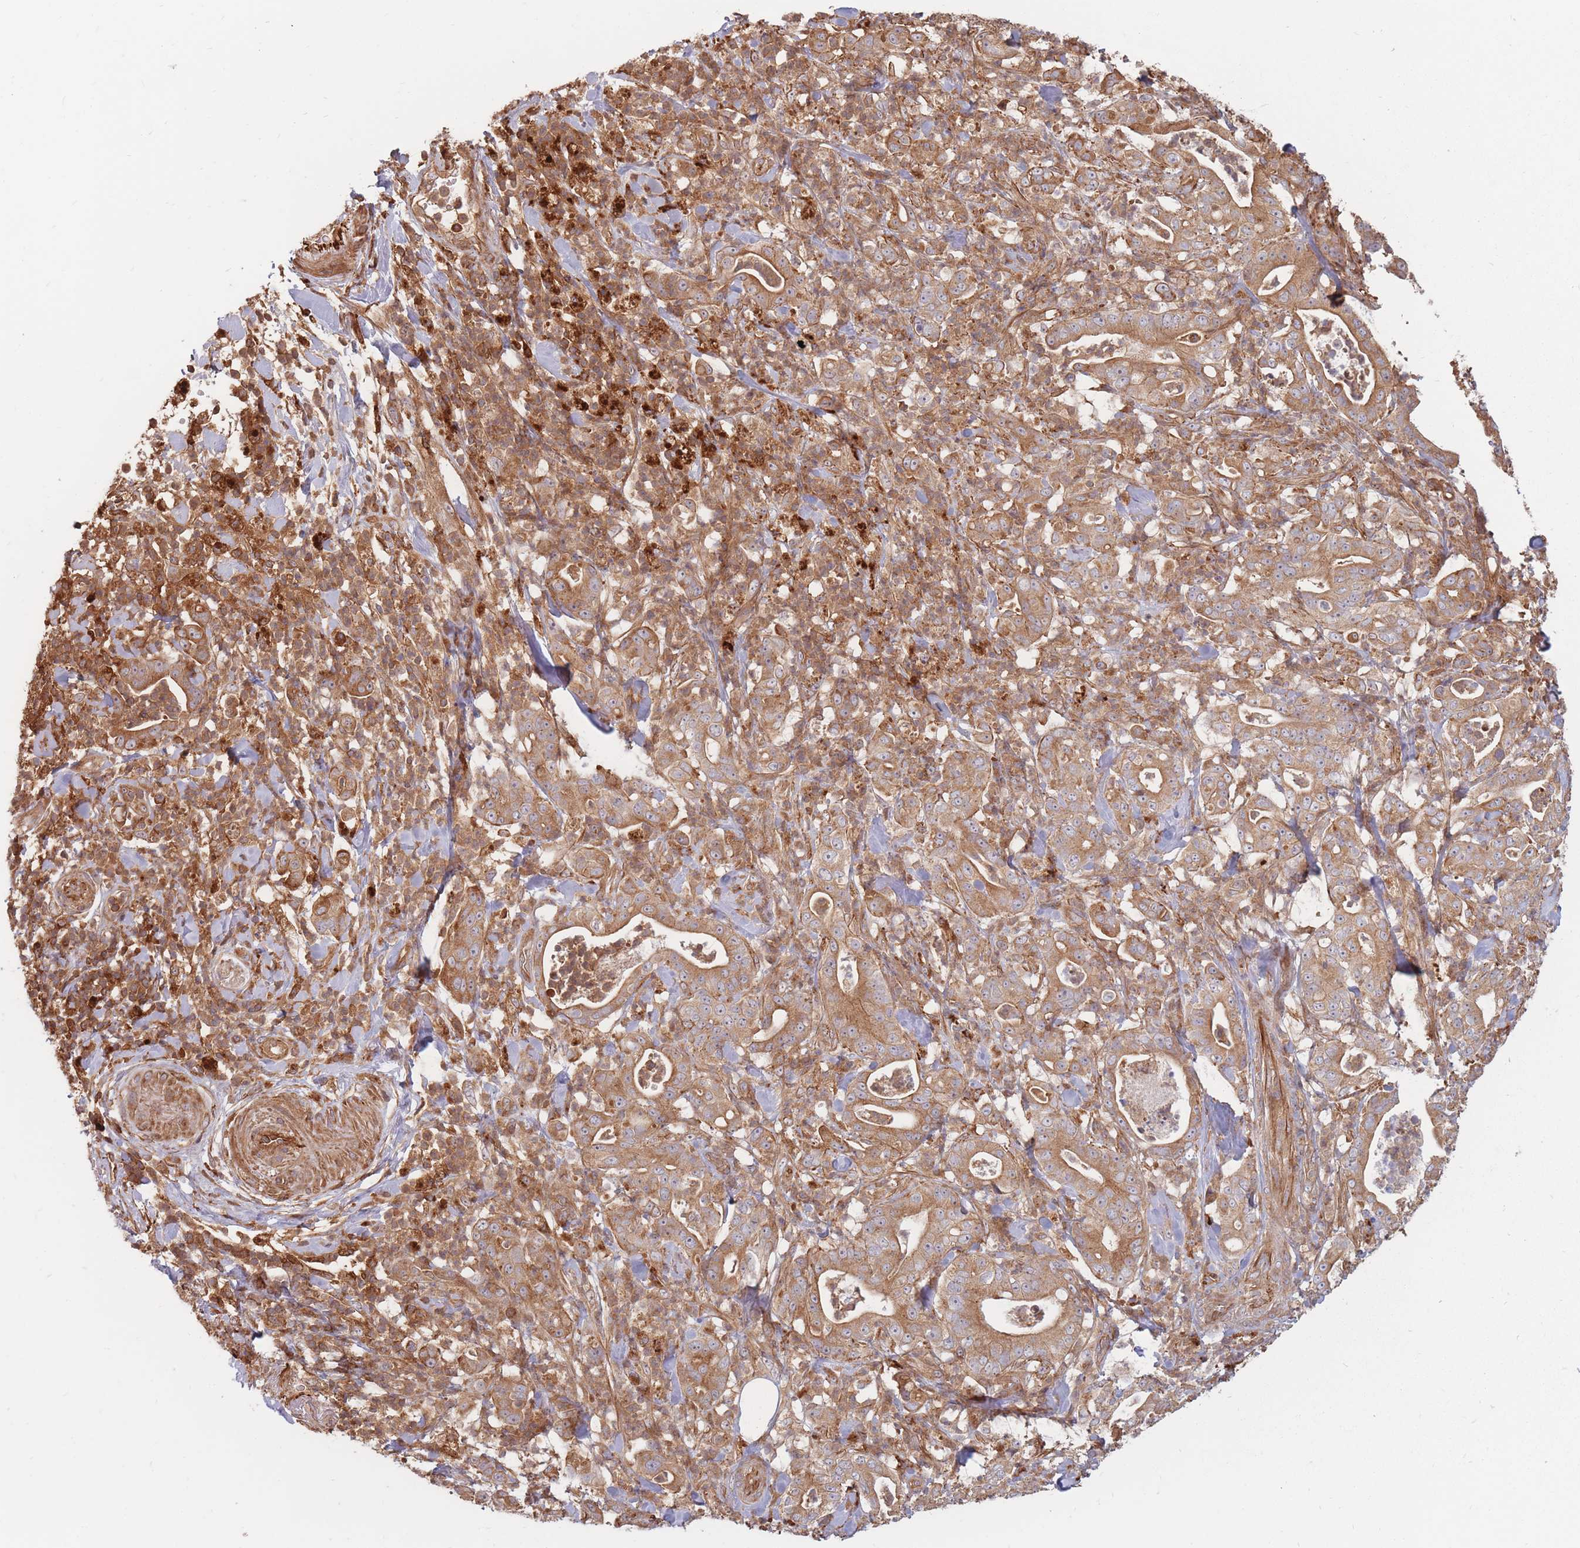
{"staining": {"intensity": "moderate", "quantity": ">75%", "location": "cytoplasmic/membranous"}, "tissue": "pancreatic cancer", "cell_type": "Tumor cells", "image_type": "cancer", "snomed": [{"axis": "morphology", "description": "Adenocarcinoma, NOS"}, {"axis": "topography", "description": "Pancreas"}], "caption": "Pancreatic adenocarcinoma stained with a protein marker exhibits moderate staining in tumor cells.", "gene": "RASSF2", "patient": {"sex": "male", "age": 71}}